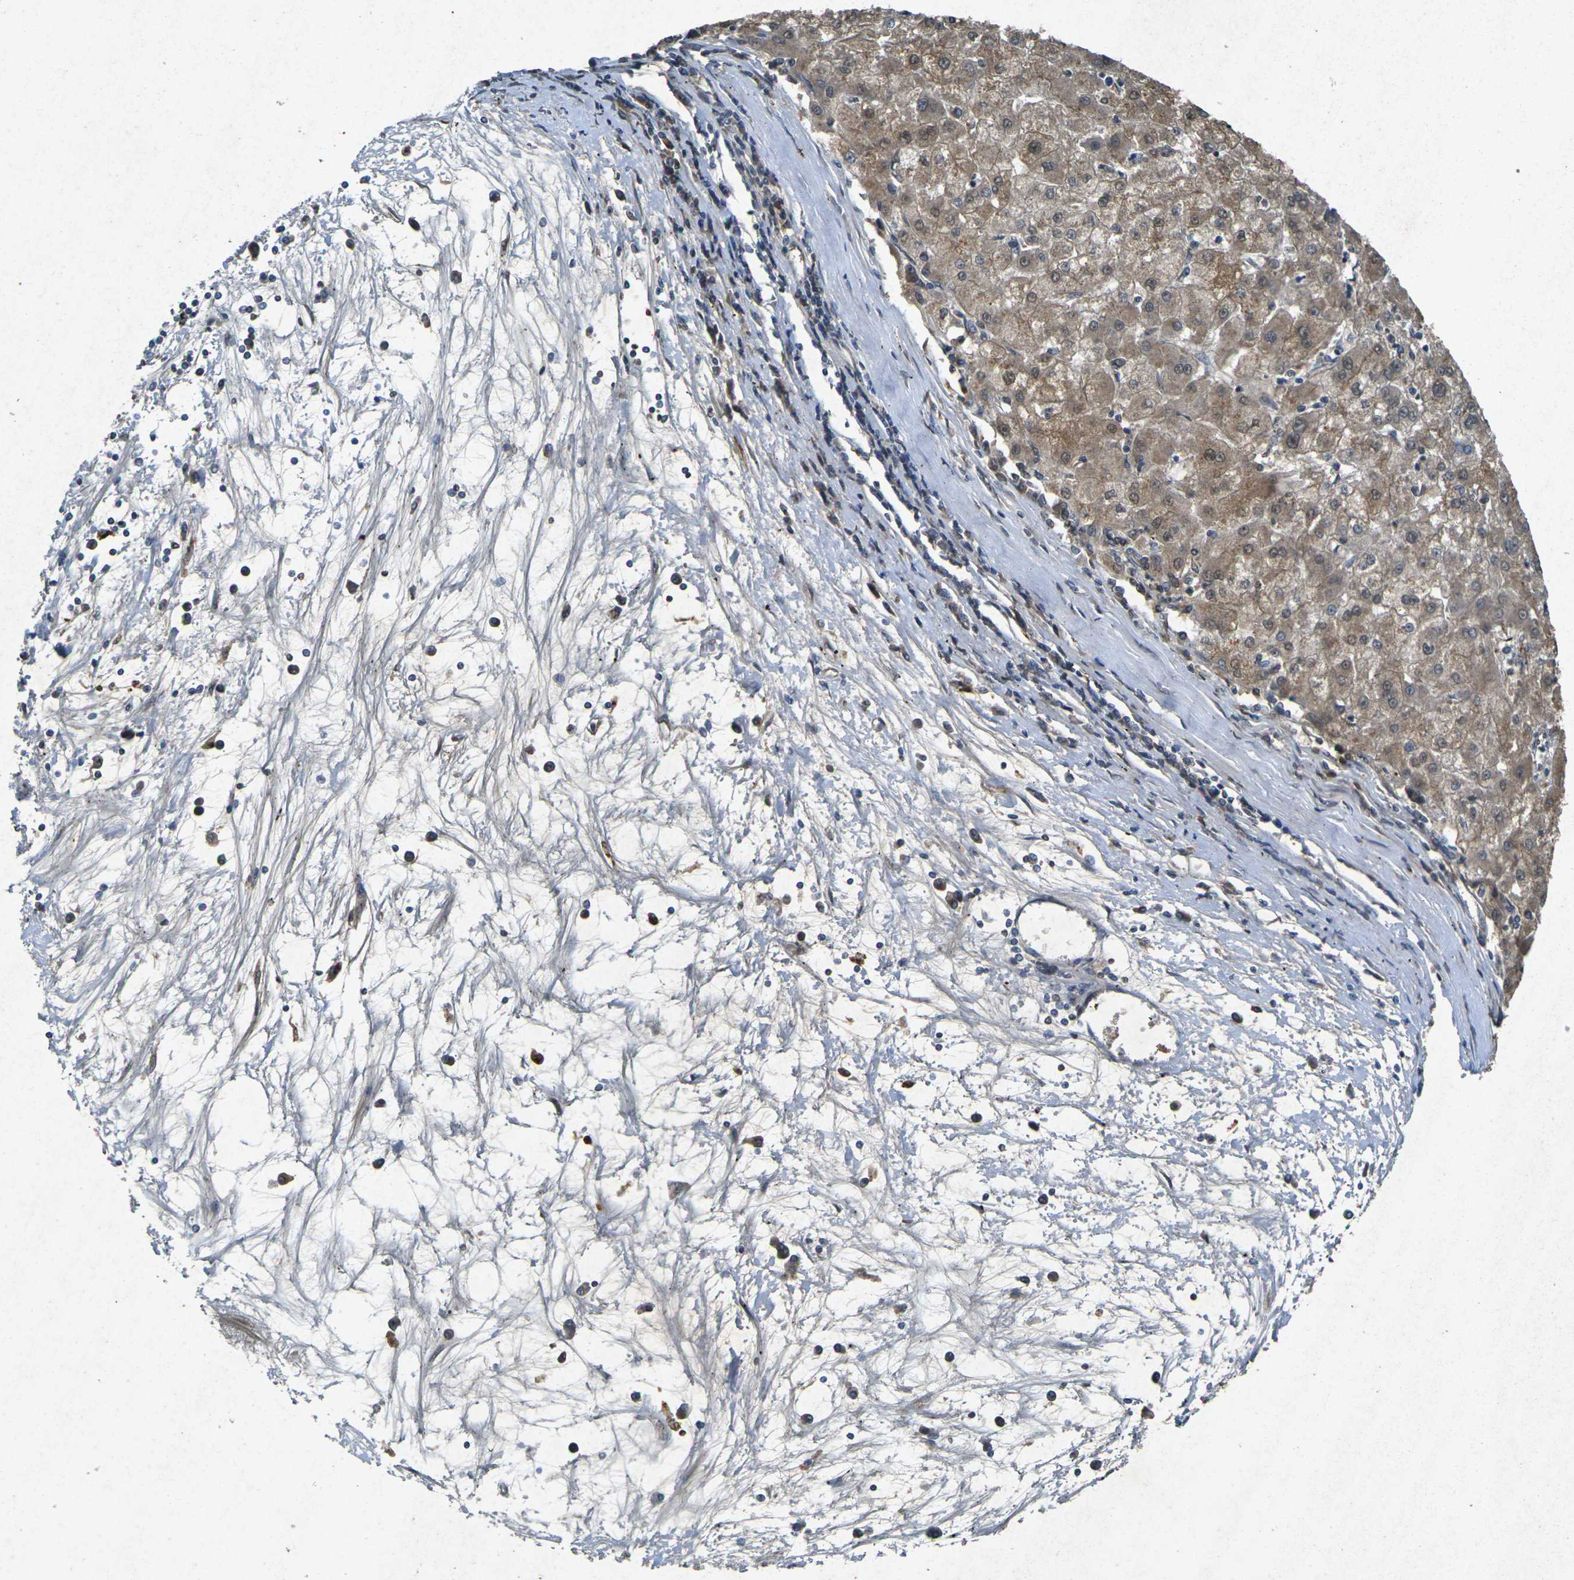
{"staining": {"intensity": "moderate", "quantity": "25%-75%", "location": "cytoplasmic/membranous"}, "tissue": "liver cancer", "cell_type": "Tumor cells", "image_type": "cancer", "snomed": [{"axis": "morphology", "description": "Carcinoma, Hepatocellular, NOS"}, {"axis": "topography", "description": "Liver"}], "caption": "Tumor cells display medium levels of moderate cytoplasmic/membranous expression in approximately 25%-75% of cells in human liver hepatocellular carcinoma.", "gene": "RGMA", "patient": {"sex": "male", "age": 72}}